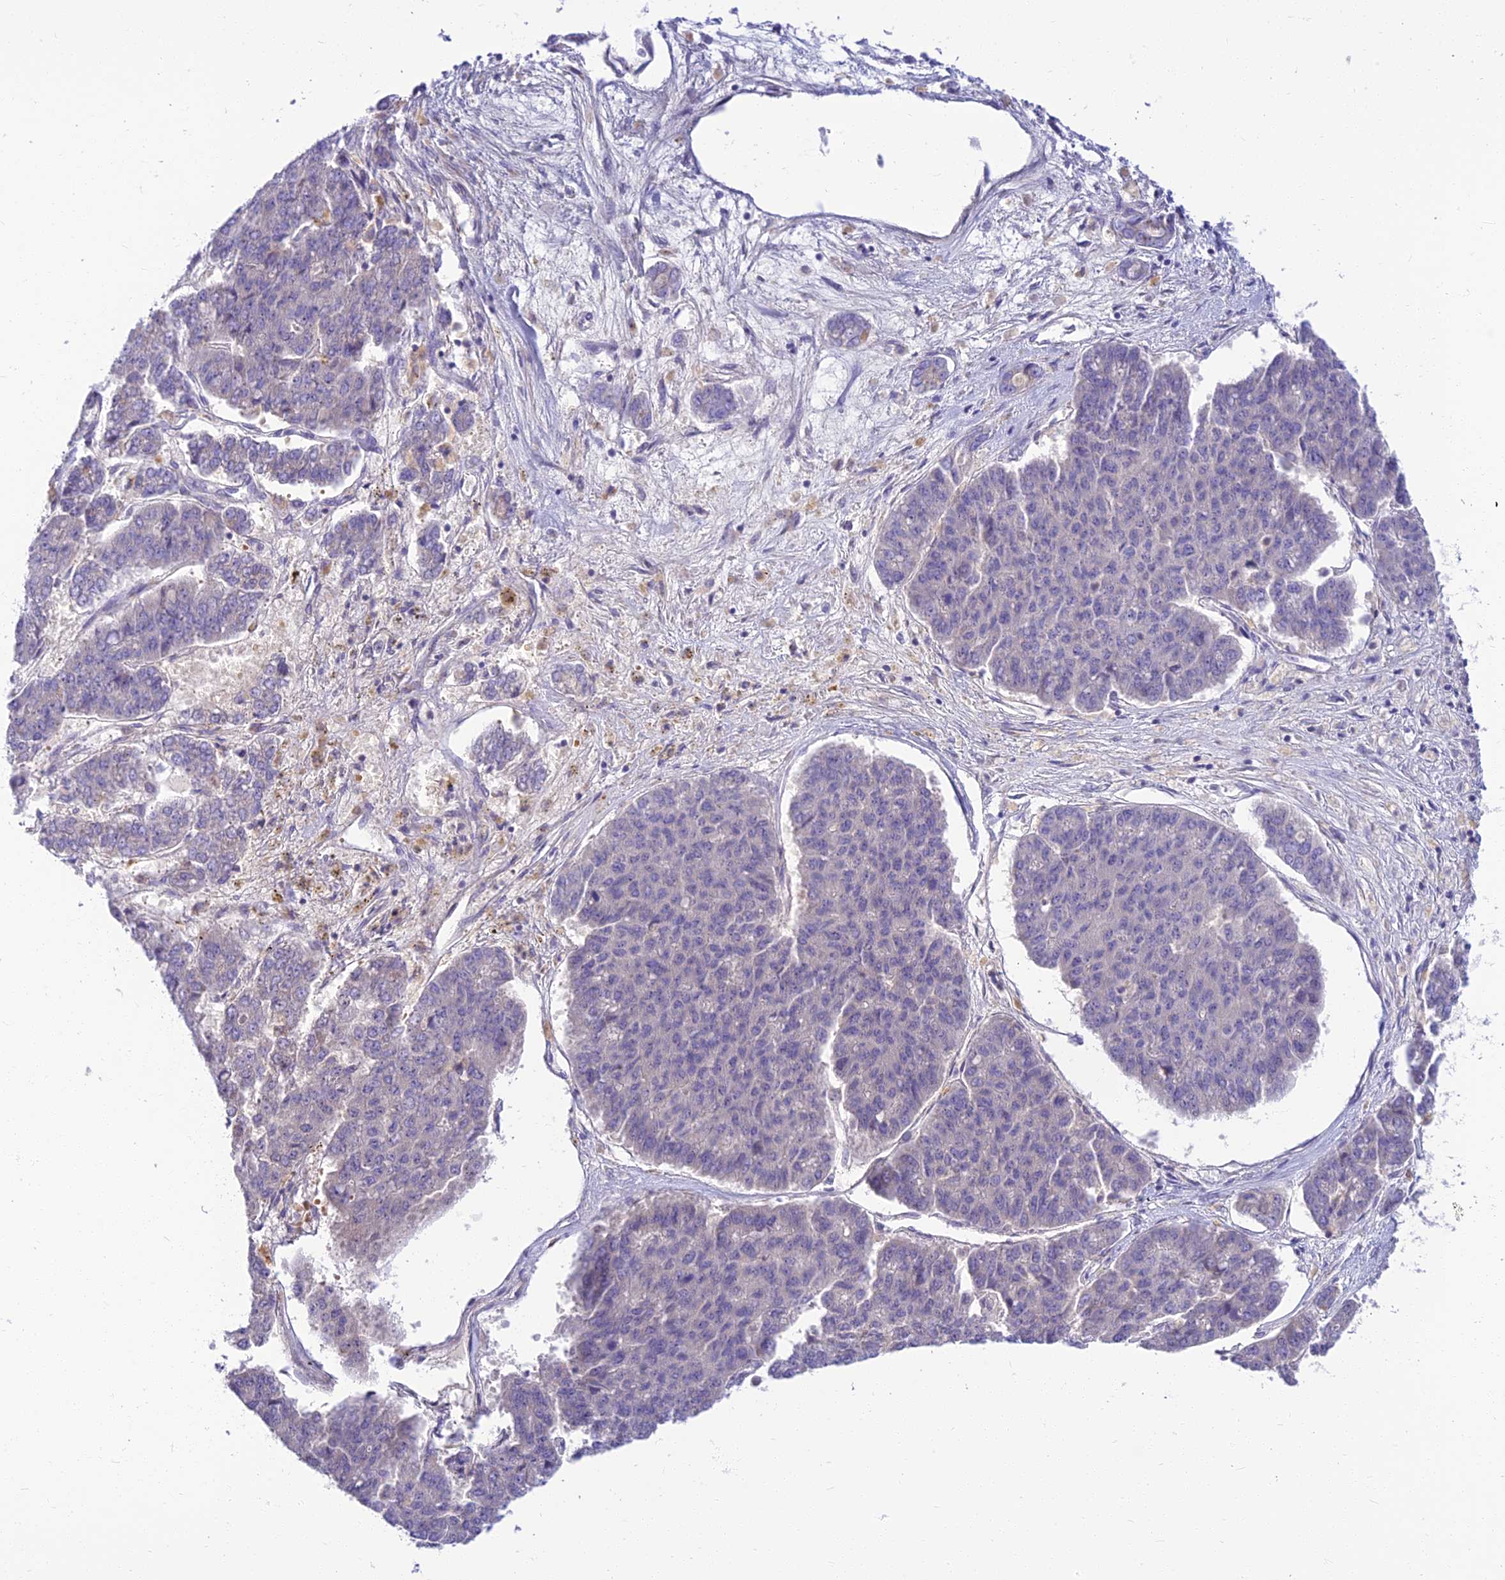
{"staining": {"intensity": "negative", "quantity": "none", "location": "none"}, "tissue": "pancreatic cancer", "cell_type": "Tumor cells", "image_type": "cancer", "snomed": [{"axis": "morphology", "description": "Adenocarcinoma, NOS"}, {"axis": "topography", "description": "Pancreas"}], "caption": "Immunohistochemistry of pancreatic cancer shows no expression in tumor cells.", "gene": "CLIP4", "patient": {"sex": "male", "age": 50}}